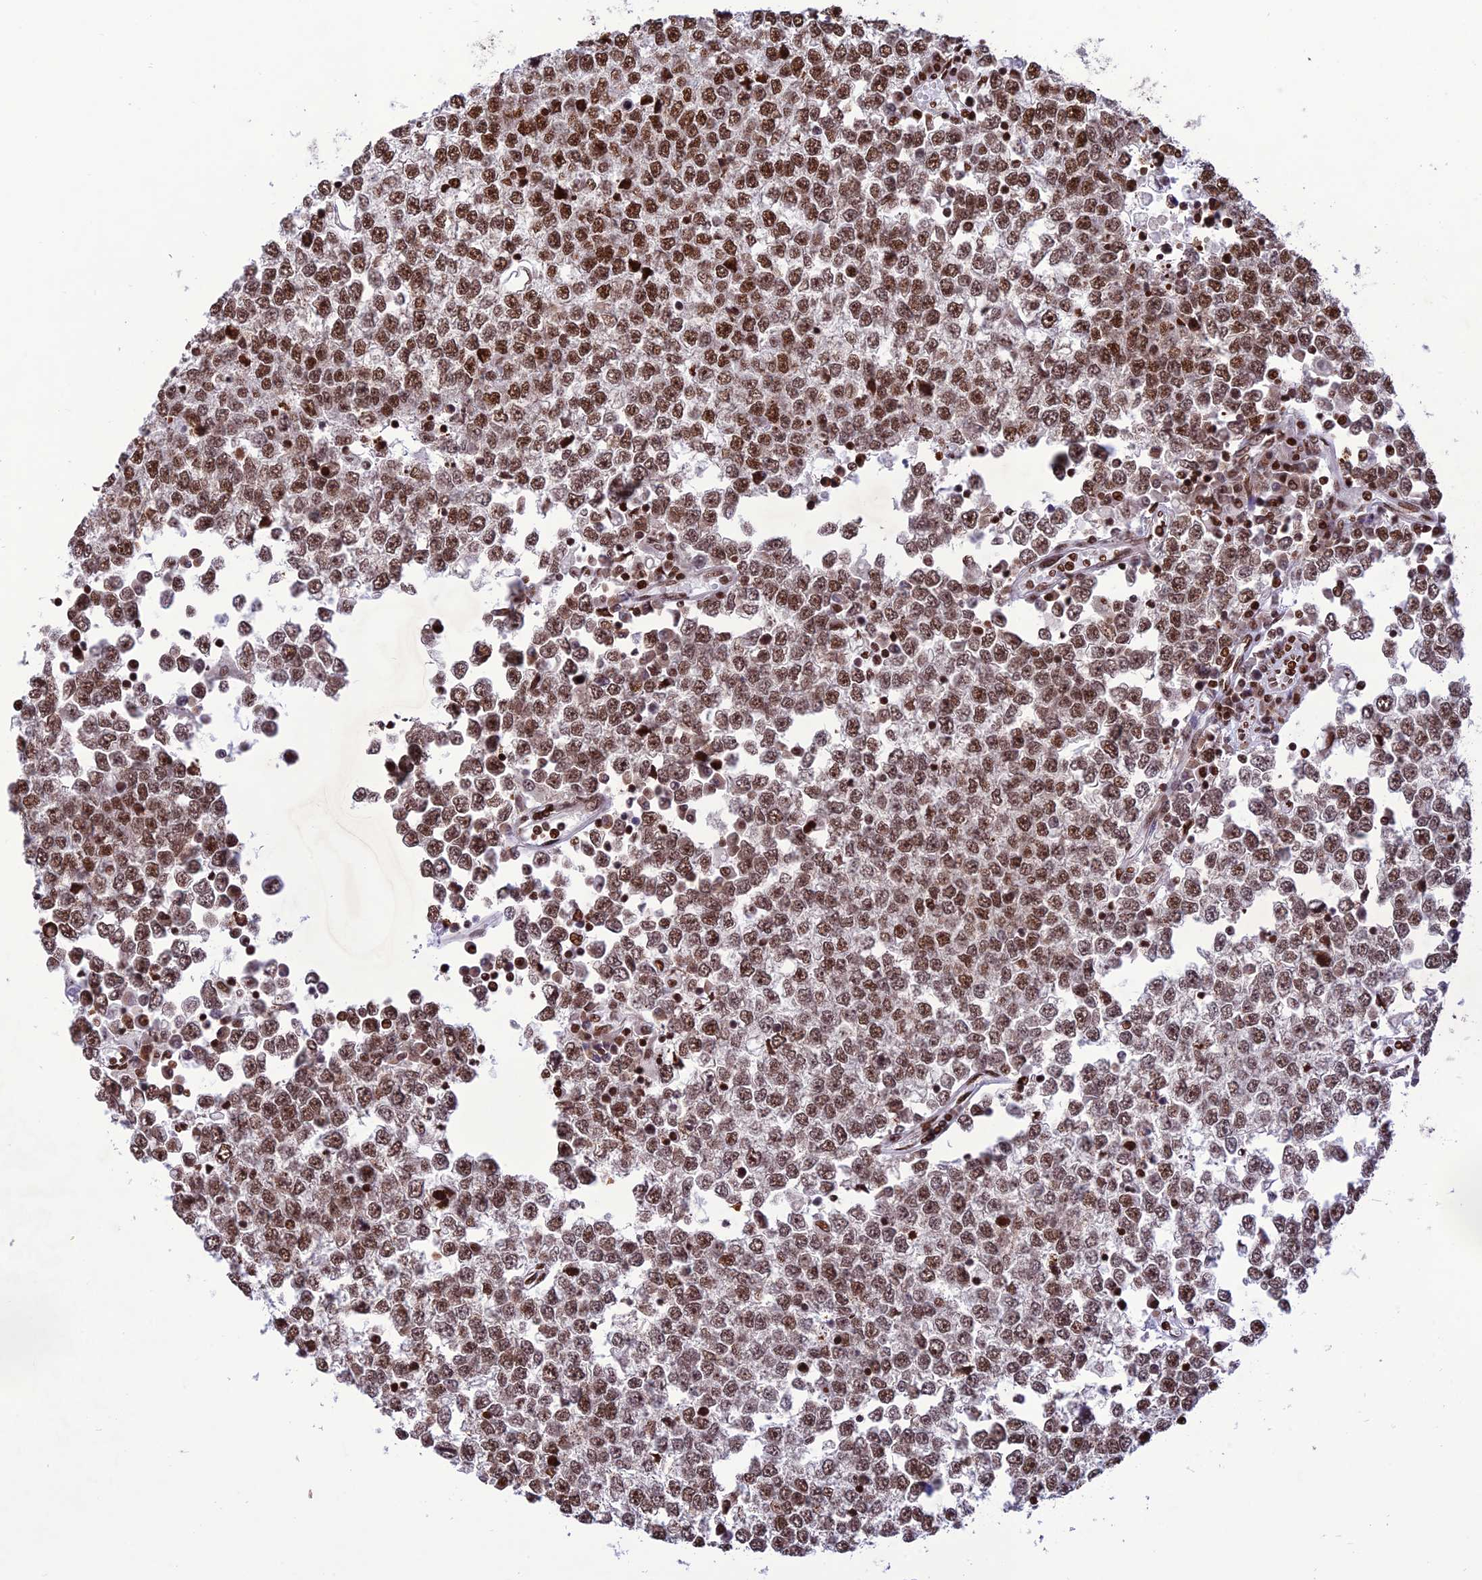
{"staining": {"intensity": "strong", "quantity": ">75%", "location": "nuclear"}, "tissue": "testis cancer", "cell_type": "Tumor cells", "image_type": "cancer", "snomed": [{"axis": "morphology", "description": "Seminoma, NOS"}, {"axis": "topography", "description": "Testis"}], "caption": "Immunohistochemical staining of human testis seminoma exhibits high levels of strong nuclear staining in about >75% of tumor cells.", "gene": "INO80E", "patient": {"sex": "male", "age": 65}}